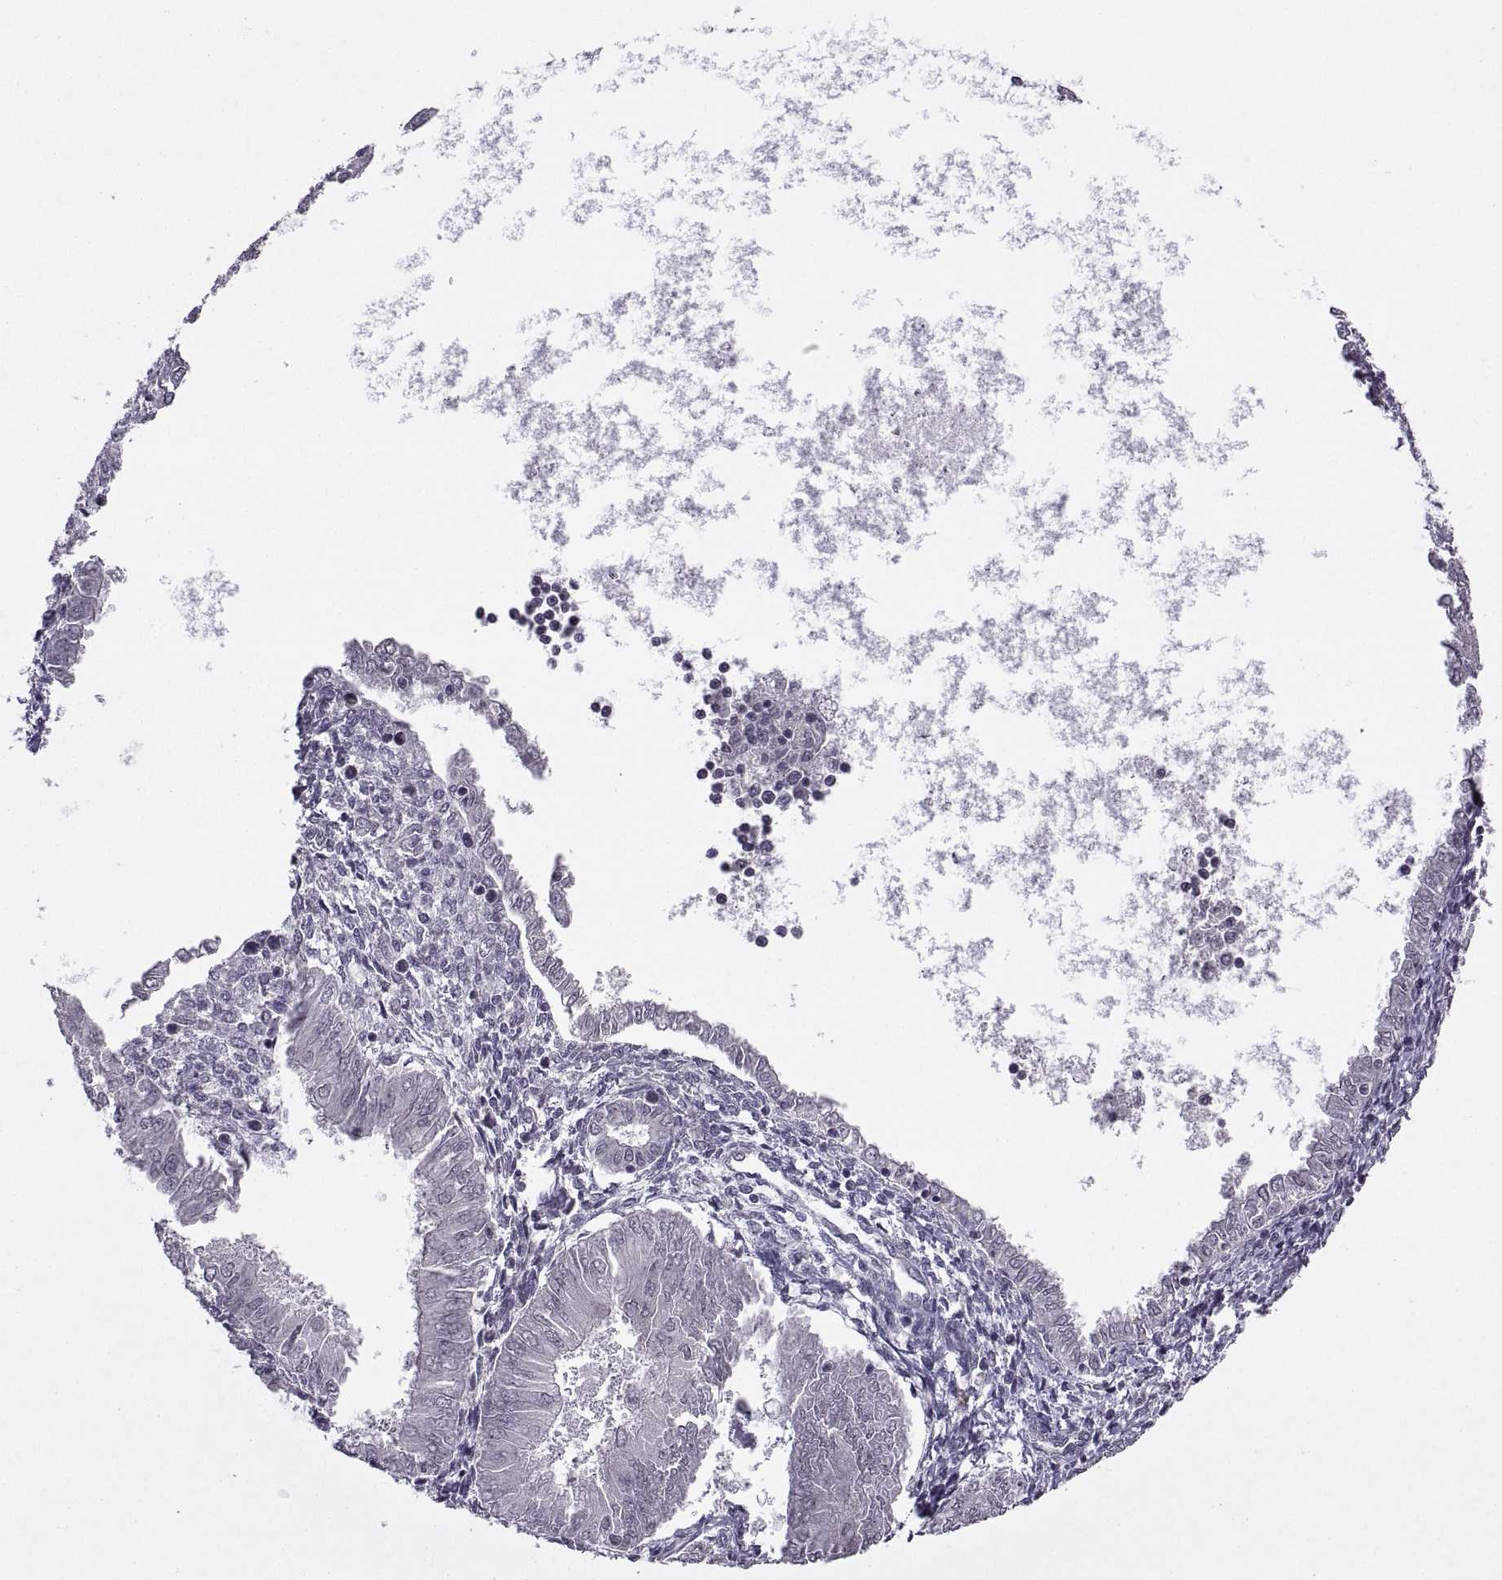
{"staining": {"intensity": "negative", "quantity": "none", "location": "none"}, "tissue": "endometrial cancer", "cell_type": "Tumor cells", "image_type": "cancer", "snomed": [{"axis": "morphology", "description": "Adenocarcinoma, NOS"}, {"axis": "topography", "description": "Endometrium"}], "caption": "Immunohistochemical staining of human endometrial cancer reveals no significant staining in tumor cells. The staining was performed using DAB to visualize the protein expression in brown, while the nuclei were stained in blue with hematoxylin (Magnification: 20x).", "gene": "INTS3", "patient": {"sex": "female", "age": 53}}